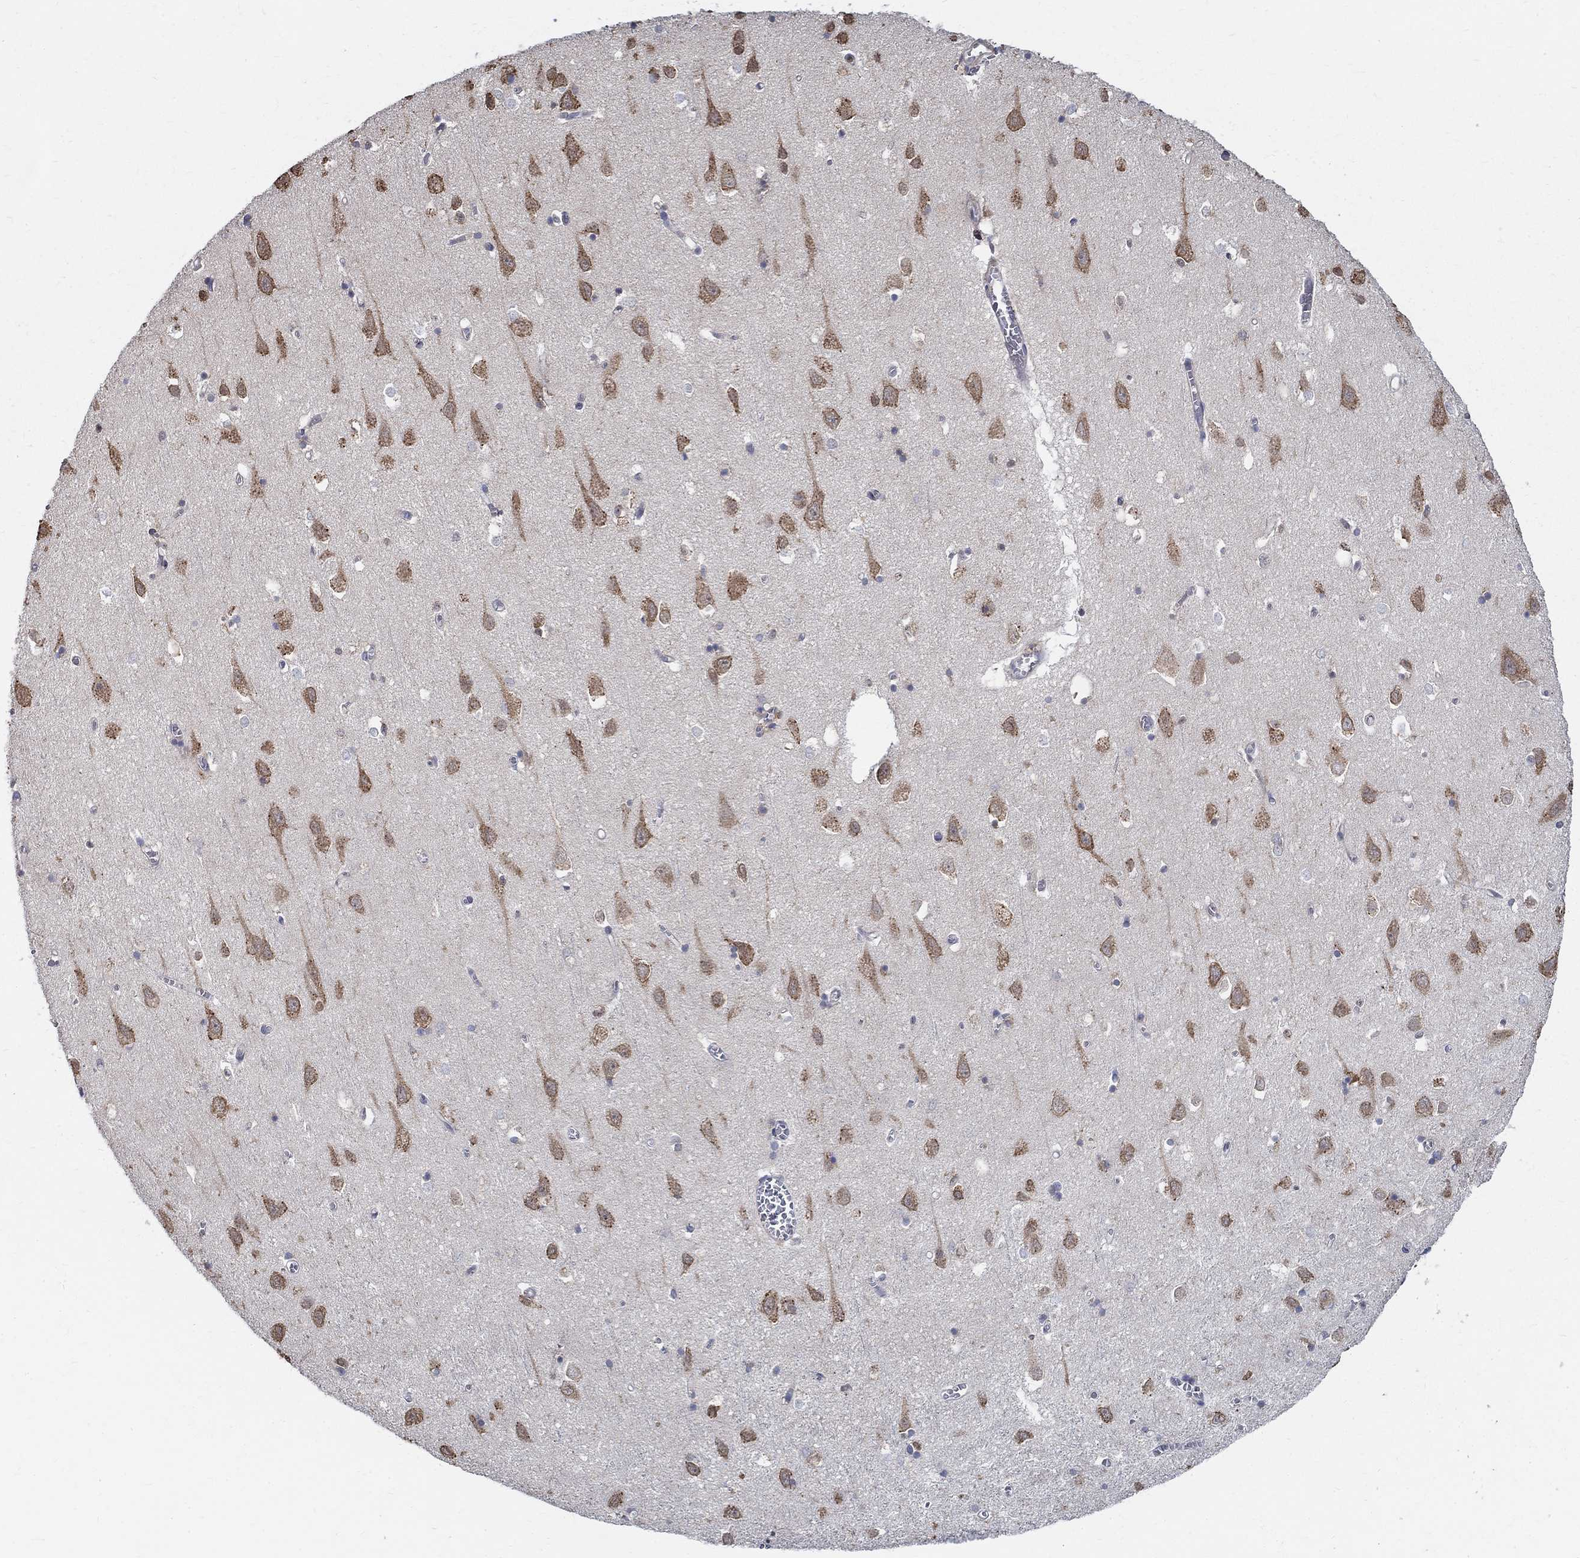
{"staining": {"intensity": "negative", "quantity": "none", "location": "none"}, "tissue": "cerebral cortex", "cell_type": "Endothelial cells", "image_type": "normal", "snomed": [{"axis": "morphology", "description": "Normal tissue, NOS"}, {"axis": "topography", "description": "Cerebral cortex"}], "caption": "Immunohistochemical staining of normal cerebral cortex displays no significant positivity in endothelial cells.", "gene": "AGAP2", "patient": {"sex": "male", "age": 70}}